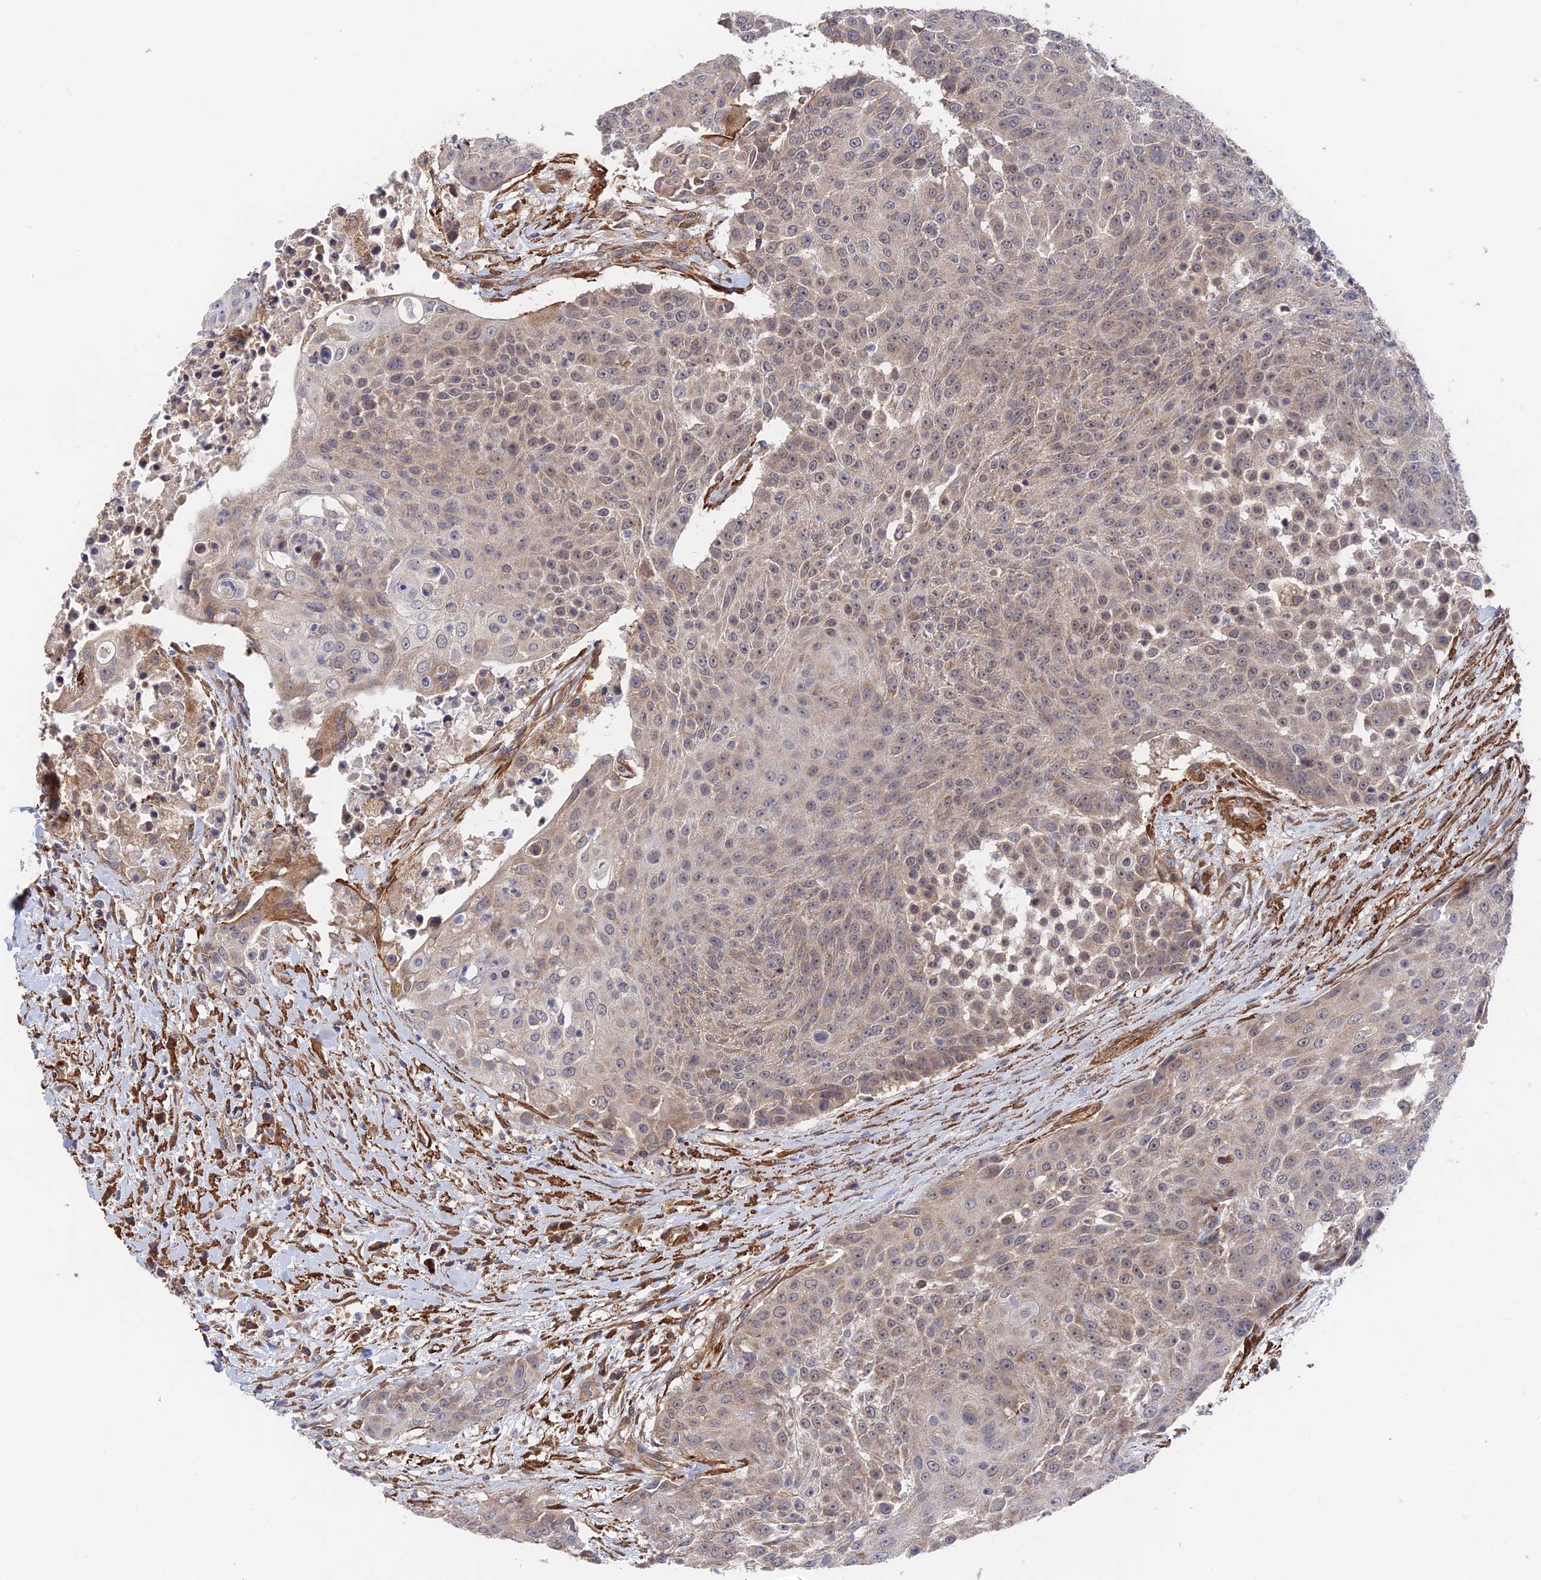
{"staining": {"intensity": "weak", "quantity": "25%-75%", "location": "cytoplasmic/membranous"}, "tissue": "urothelial cancer", "cell_type": "Tumor cells", "image_type": "cancer", "snomed": [{"axis": "morphology", "description": "Urothelial carcinoma, High grade"}, {"axis": "topography", "description": "Urinary bladder"}], "caption": "A histopathology image showing weak cytoplasmic/membranous staining in approximately 25%-75% of tumor cells in high-grade urothelial carcinoma, as visualized by brown immunohistochemical staining.", "gene": "ZNF320", "patient": {"sex": "female", "age": 63}}